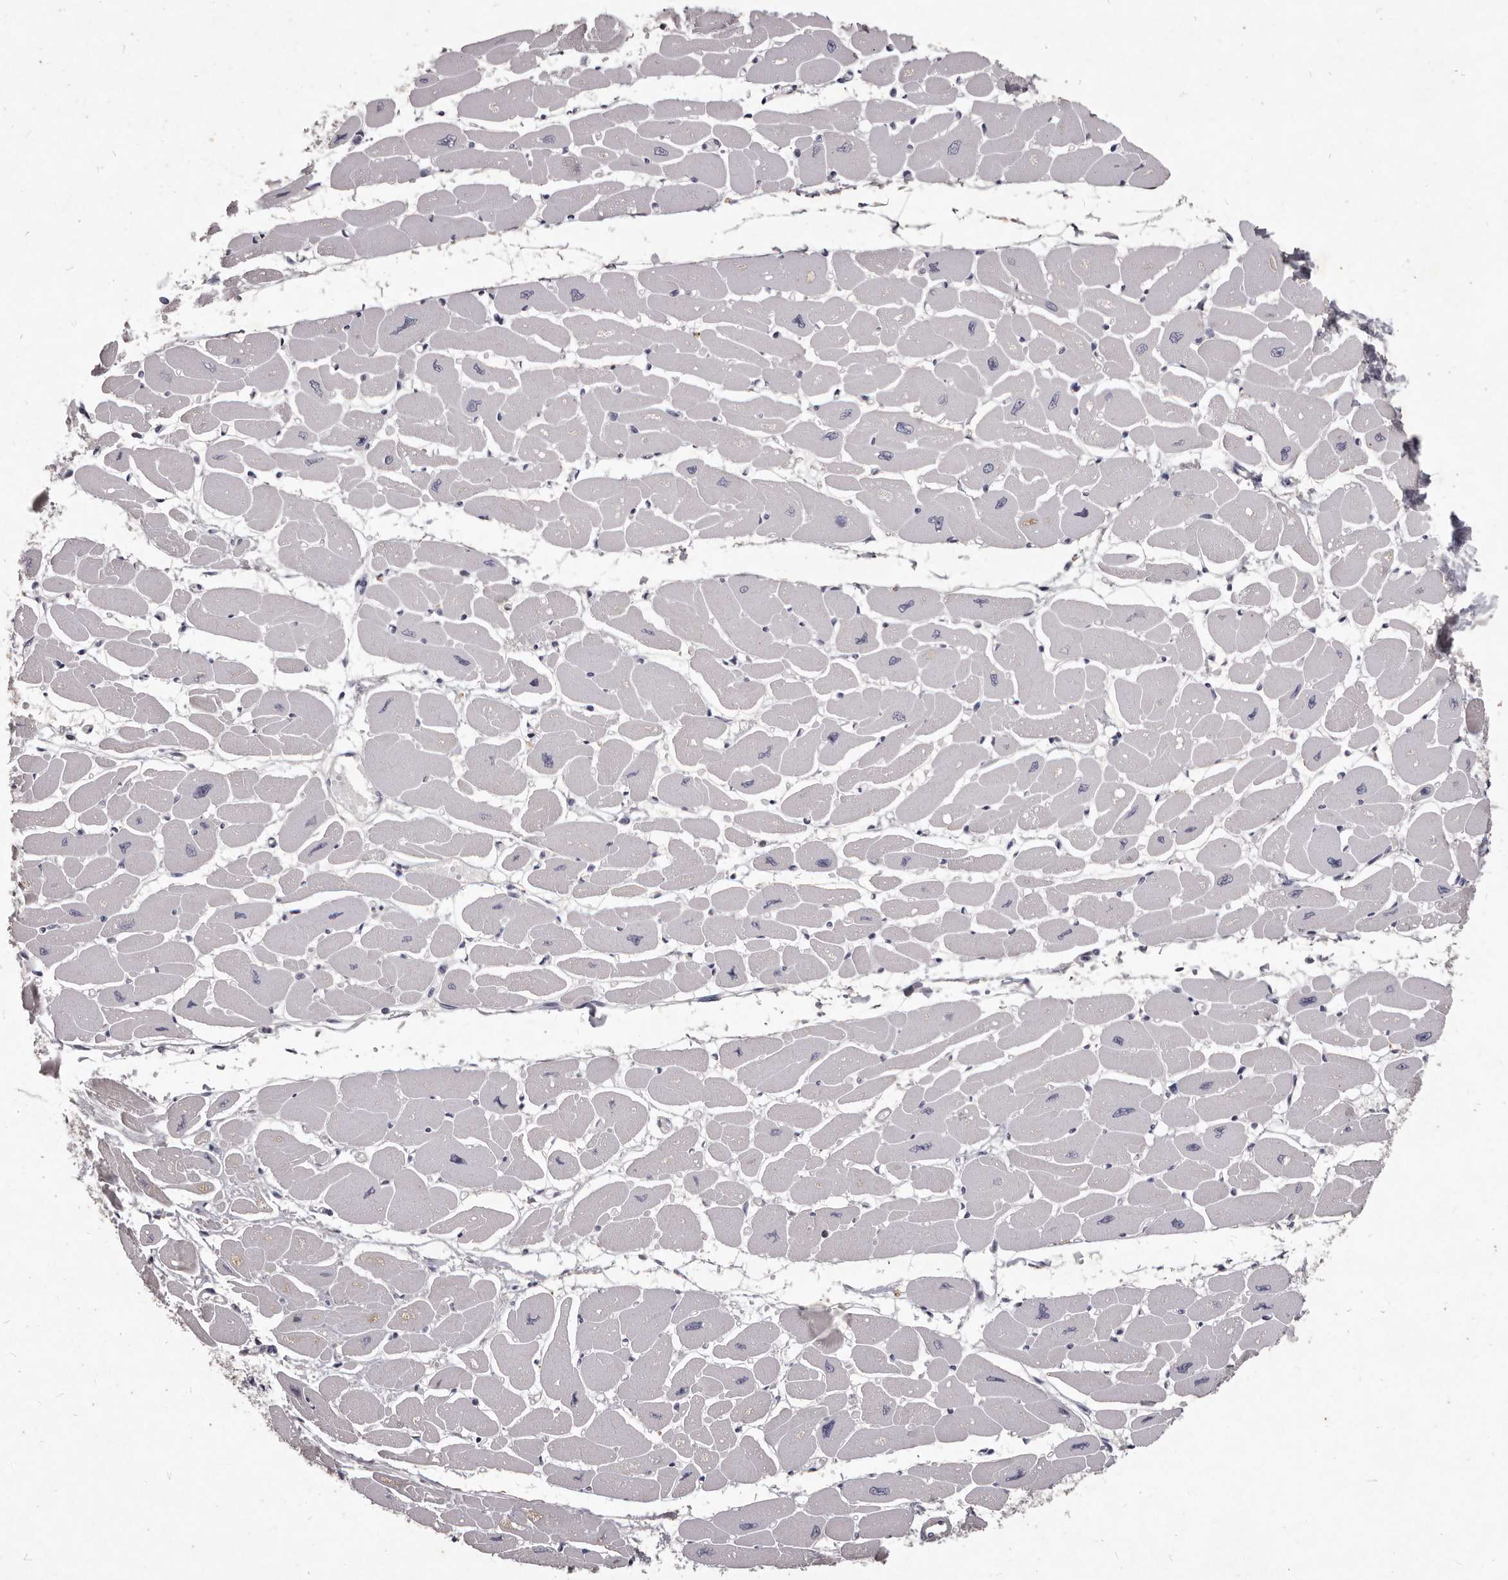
{"staining": {"intensity": "weak", "quantity": "25%-75%", "location": "cytoplasmic/membranous"}, "tissue": "heart muscle", "cell_type": "Cardiomyocytes", "image_type": "normal", "snomed": [{"axis": "morphology", "description": "Normal tissue, NOS"}, {"axis": "topography", "description": "Heart"}], "caption": "Immunohistochemical staining of benign heart muscle shows weak cytoplasmic/membranous protein positivity in about 25%-75% of cardiomyocytes. (IHC, brightfield microscopy, high magnification).", "gene": "GPRC5C", "patient": {"sex": "female", "age": 54}}